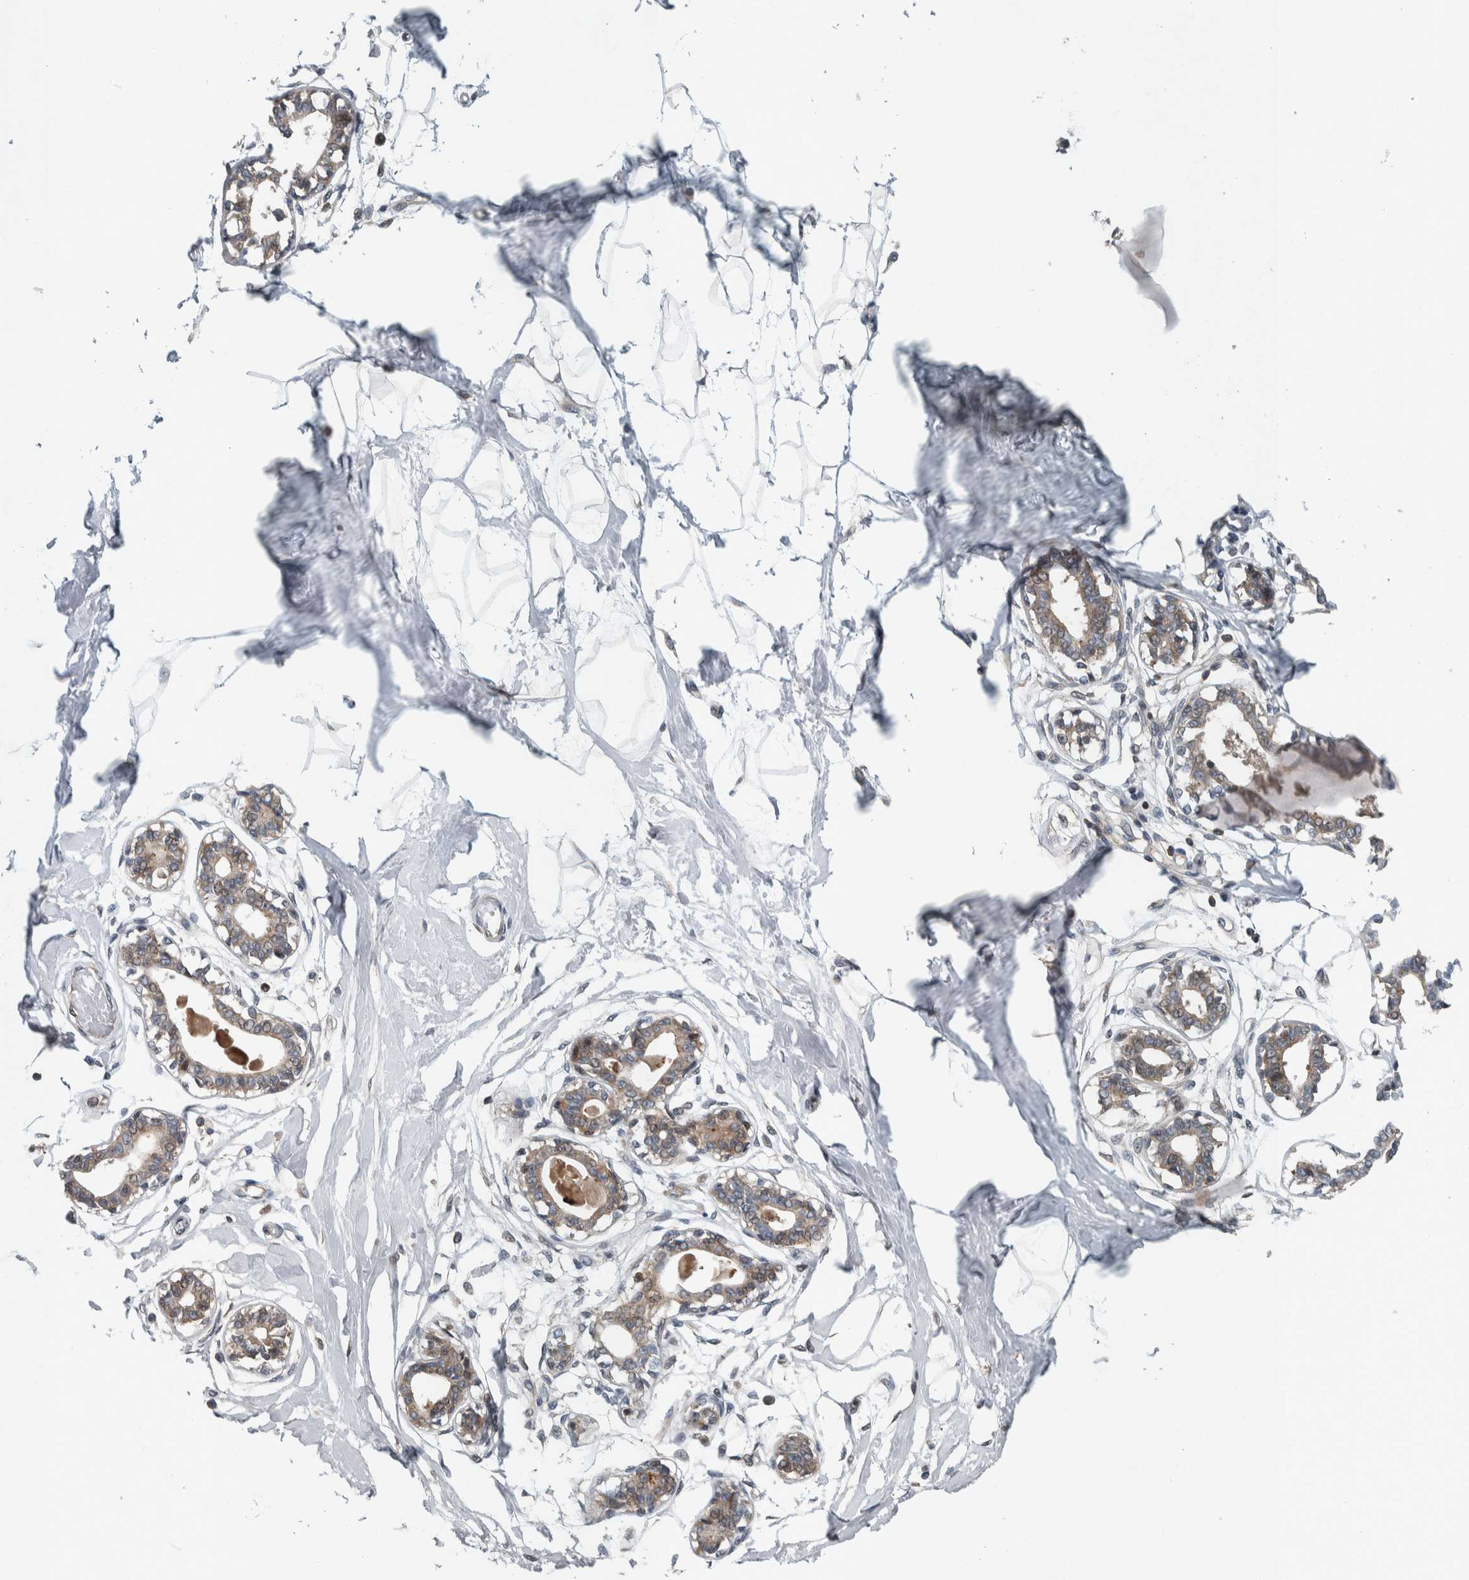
{"staining": {"intensity": "negative", "quantity": "none", "location": "none"}, "tissue": "breast", "cell_type": "Adipocytes", "image_type": "normal", "snomed": [{"axis": "morphology", "description": "Normal tissue, NOS"}, {"axis": "topography", "description": "Breast"}], "caption": "Immunohistochemistry (IHC) photomicrograph of normal human breast stained for a protein (brown), which reveals no expression in adipocytes.", "gene": "BAIAP2L1", "patient": {"sex": "female", "age": 45}}